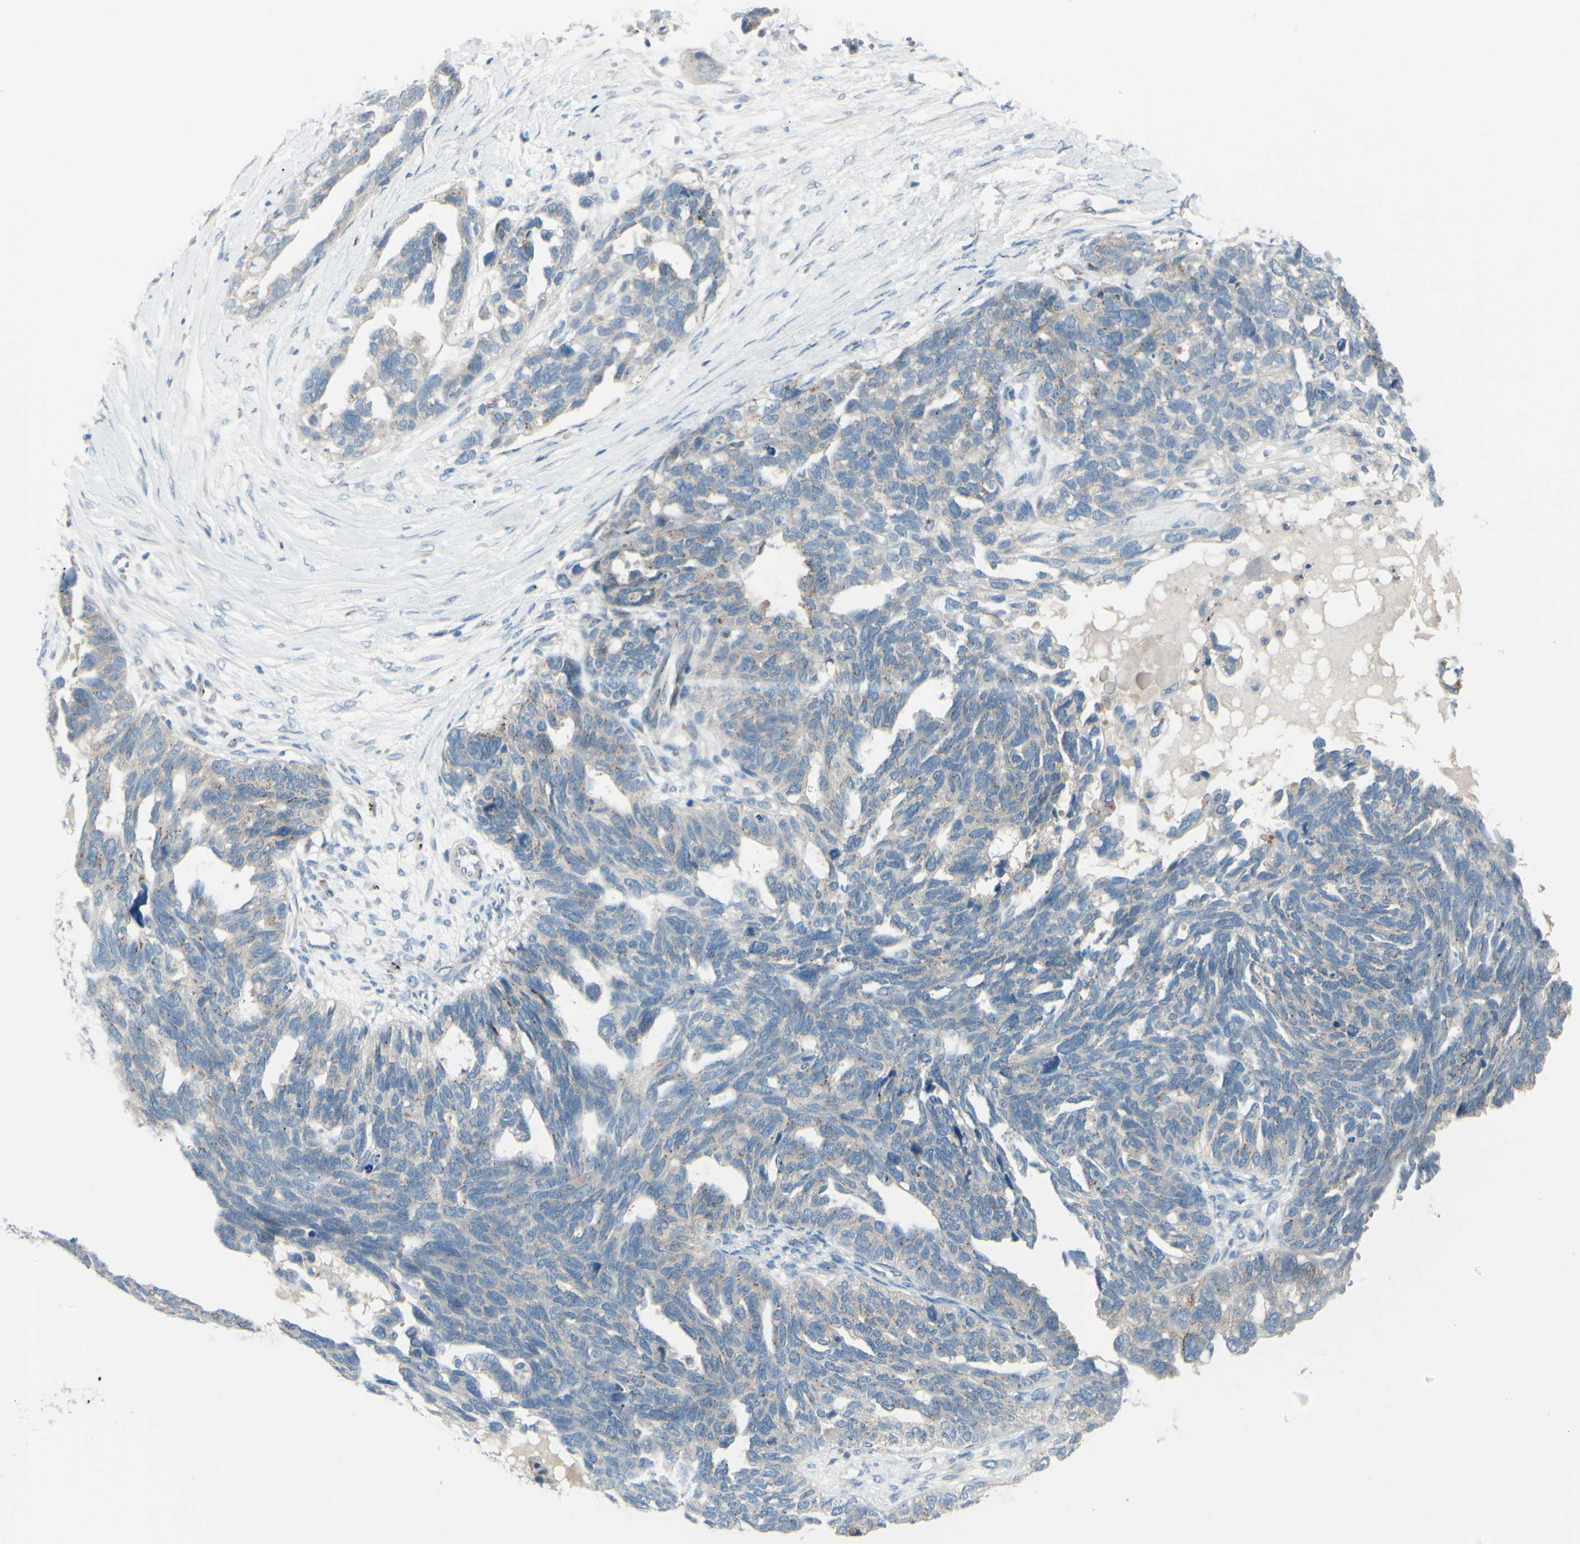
{"staining": {"intensity": "weak", "quantity": "<25%", "location": "cytoplasmic/membranous"}, "tissue": "ovarian cancer", "cell_type": "Tumor cells", "image_type": "cancer", "snomed": [{"axis": "morphology", "description": "Cystadenocarcinoma, serous, NOS"}, {"axis": "topography", "description": "Ovary"}], "caption": "Immunohistochemistry (IHC) image of ovarian cancer stained for a protein (brown), which displays no expression in tumor cells.", "gene": "B4GALT1", "patient": {"sex": "female", "age": 79}}